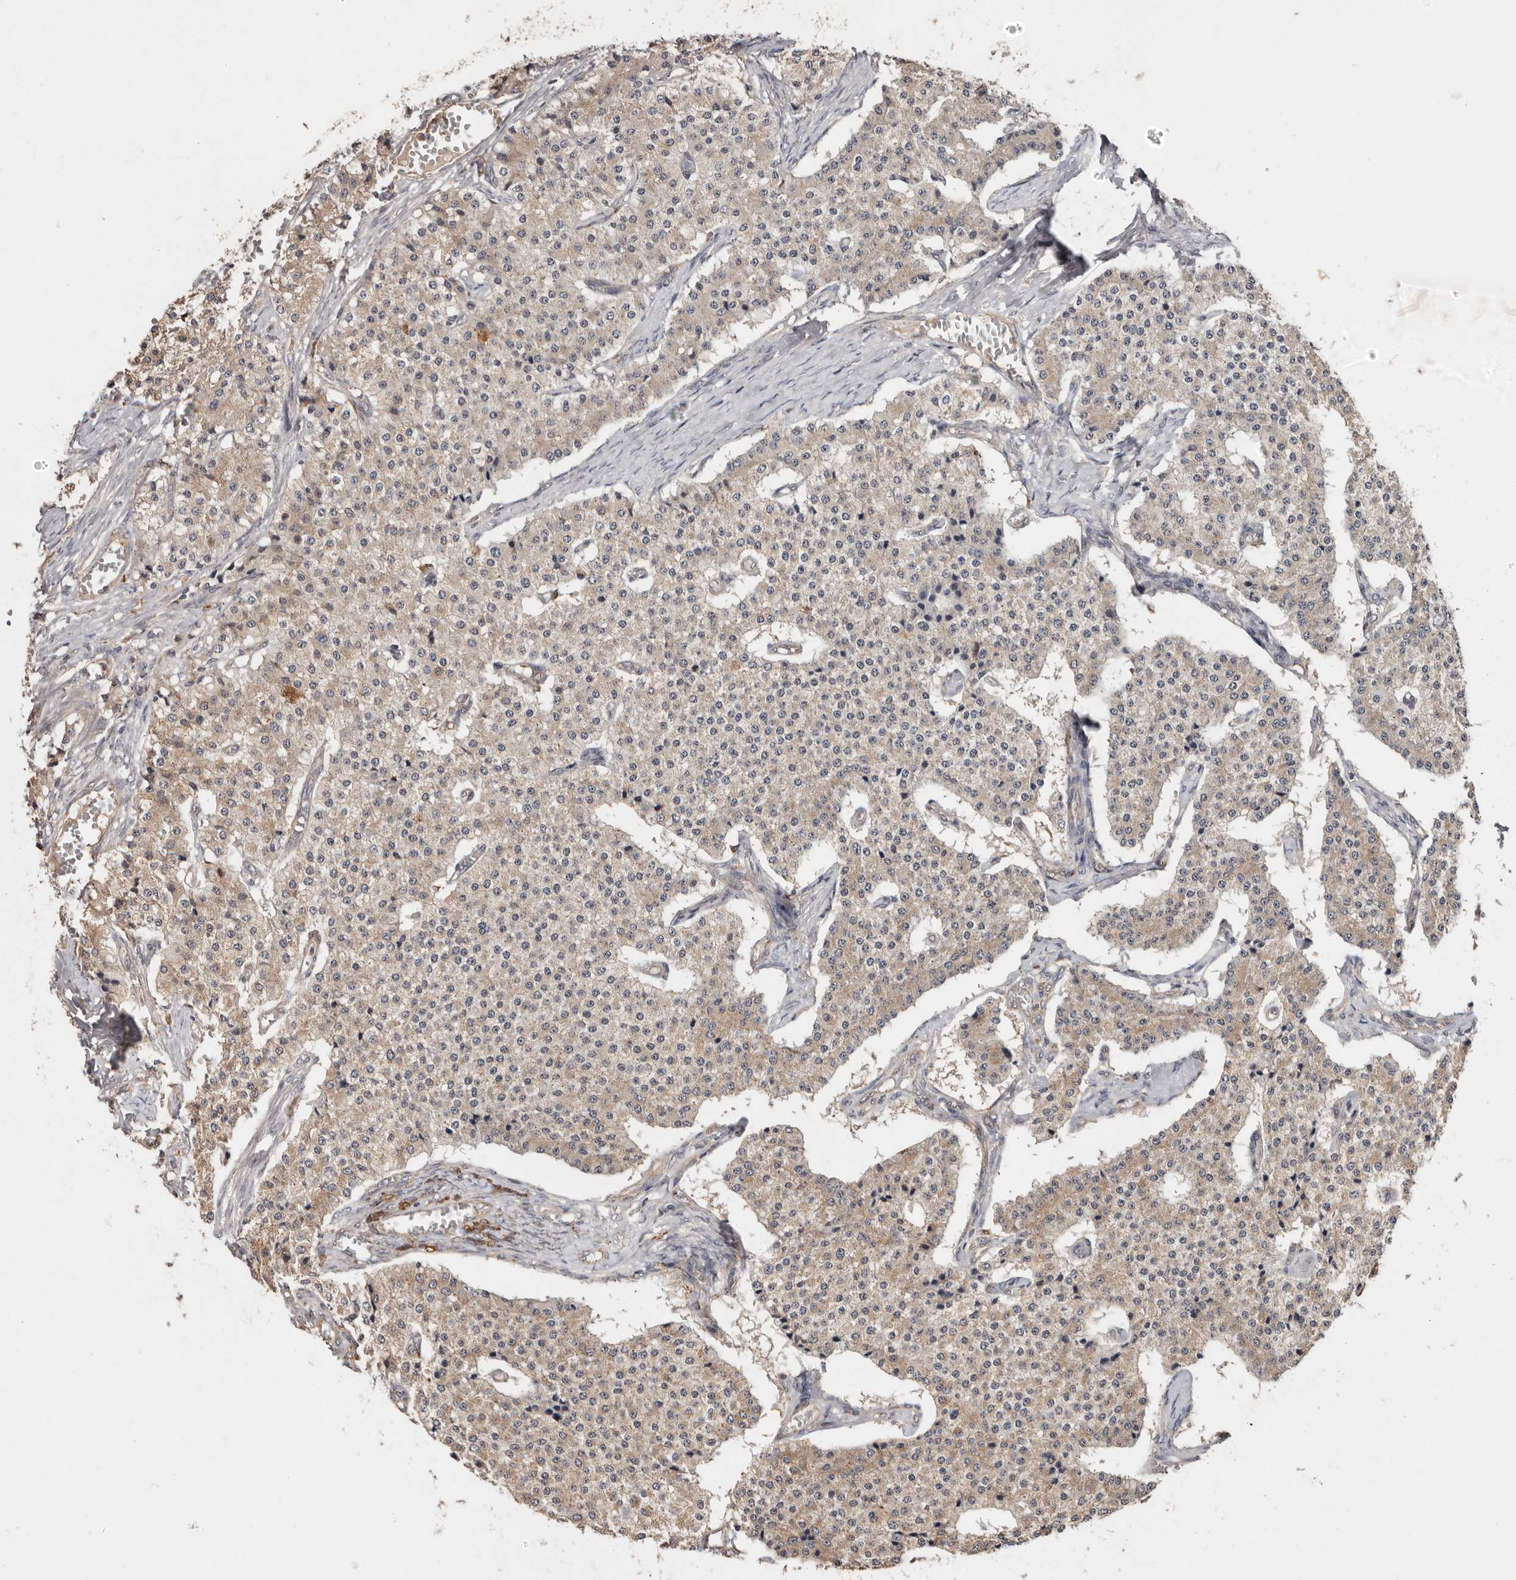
{"staining": {"intensity": "weak", "quantity": ">75%", "location": "cytoplasmic/membranous"}, "tissue": "carcinoid", "cell_type": "Tumor cells", "image_type": "cancer", "snomed": [{"axis": "morphology", "description": "Carcinoid, malignant, NOS"}, {"axis": "topography", "description": "Colon"}], "caption": "IHC of carcinoid (malignant) demonstrates low levels of weak cytoplasmic/membranous expression in about >75% of tumor cells. (Stains: DAB in brown, nuclei in blue, Microscopy: brightfield microscopy at high magnification).", "gene": "RSPO2", "patient": {"sex": "female", "age": 52}}